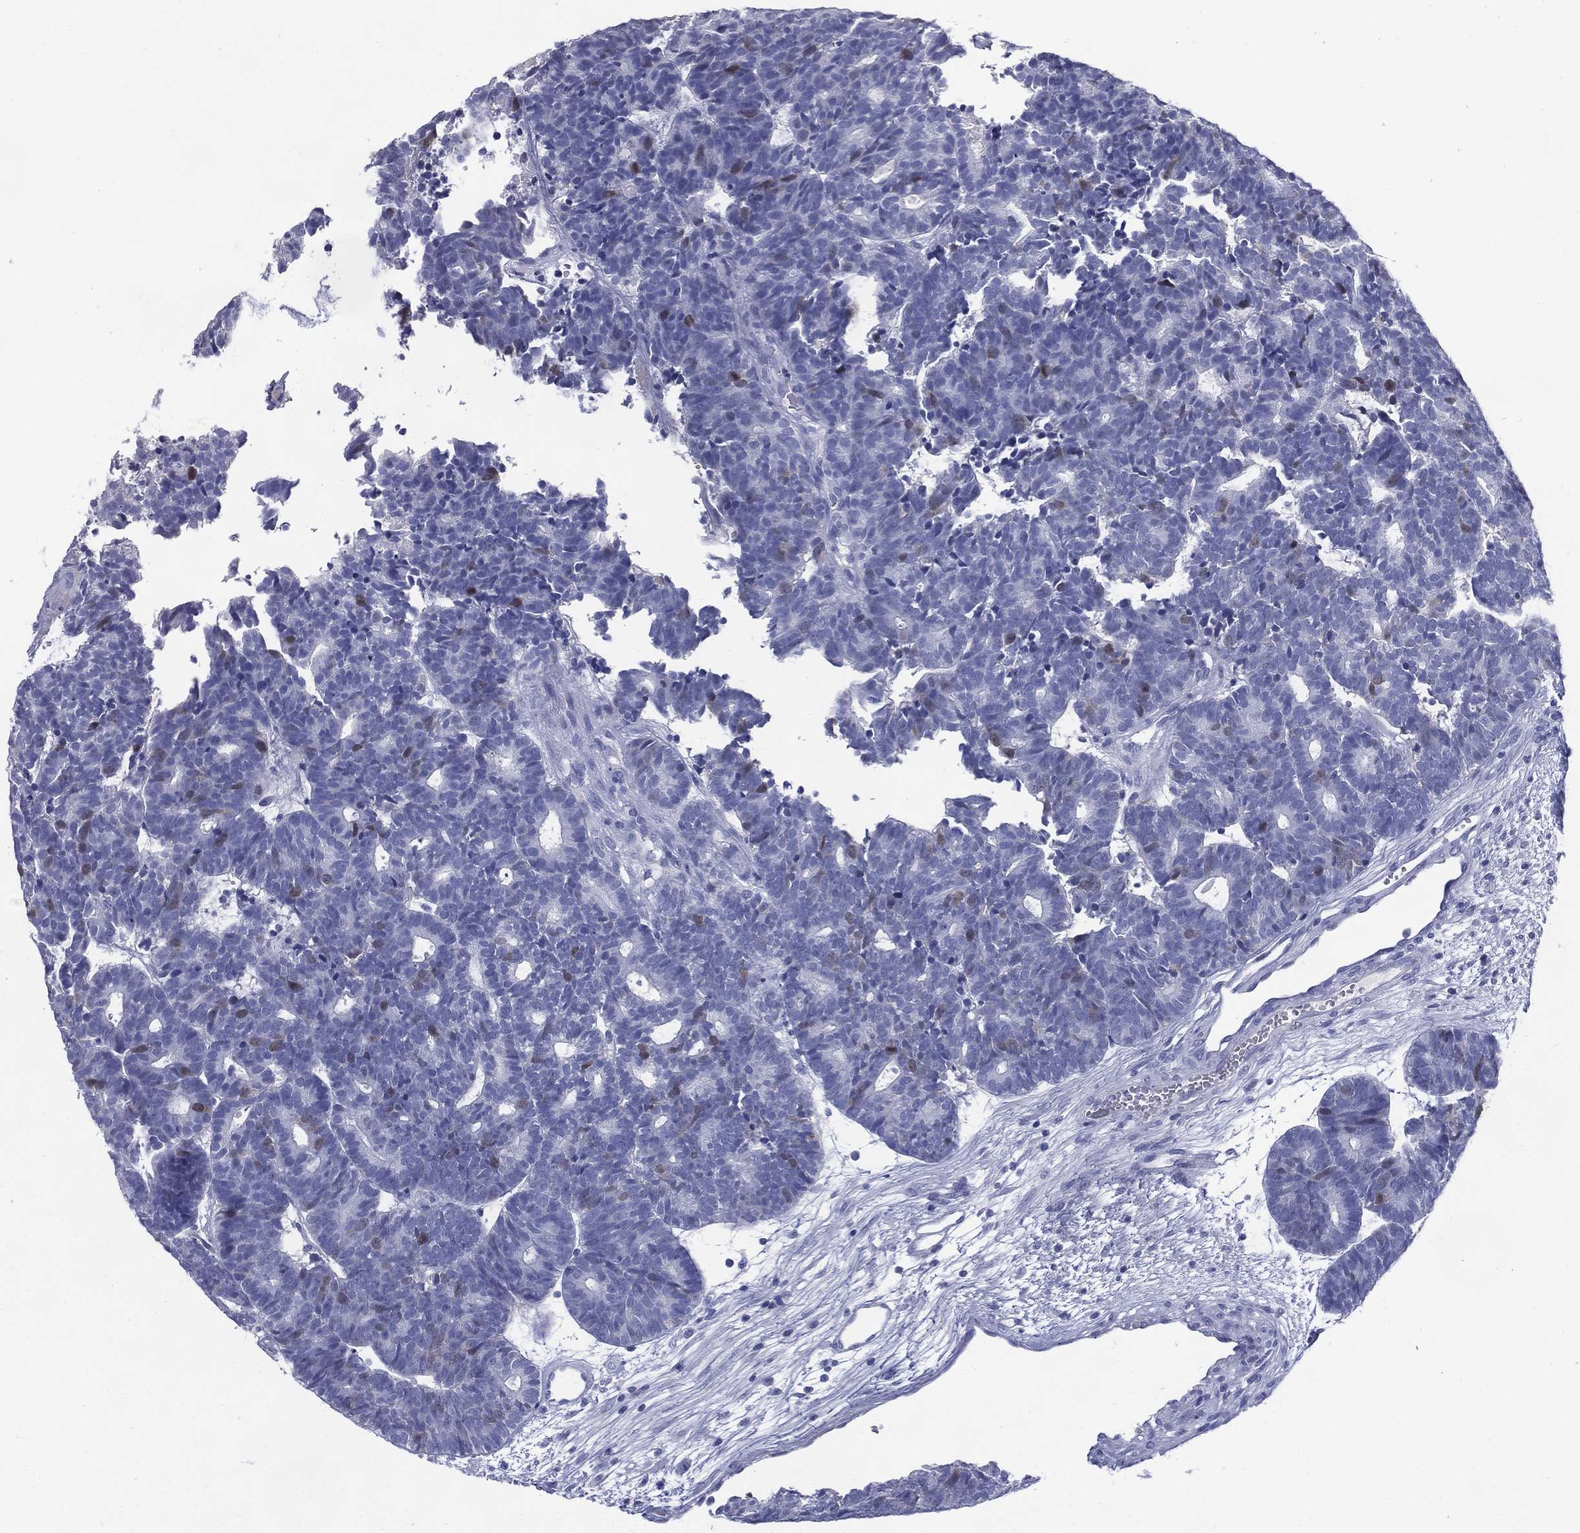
{"staining": {"intensity": "weak", "quantity": "<25%", "location": "nuclear"}, "tissue": "head and neck cancer", "cell_type": "Tumor cells", "image_type": "cancer", "snomed": [{"axis": "morphology", "description": "Adenocarcinoma, NOS"}, {"axis": "topography", "description": "Head-Neck"}], "caption": "High power microscopy photomicrograph of an immunohistochemistry image of head and neck adenocarcinoma, revealing no significant positivity in tumor cells.", "gene": "KIF2C", "patient": {"sex": "female", "age": 81}}